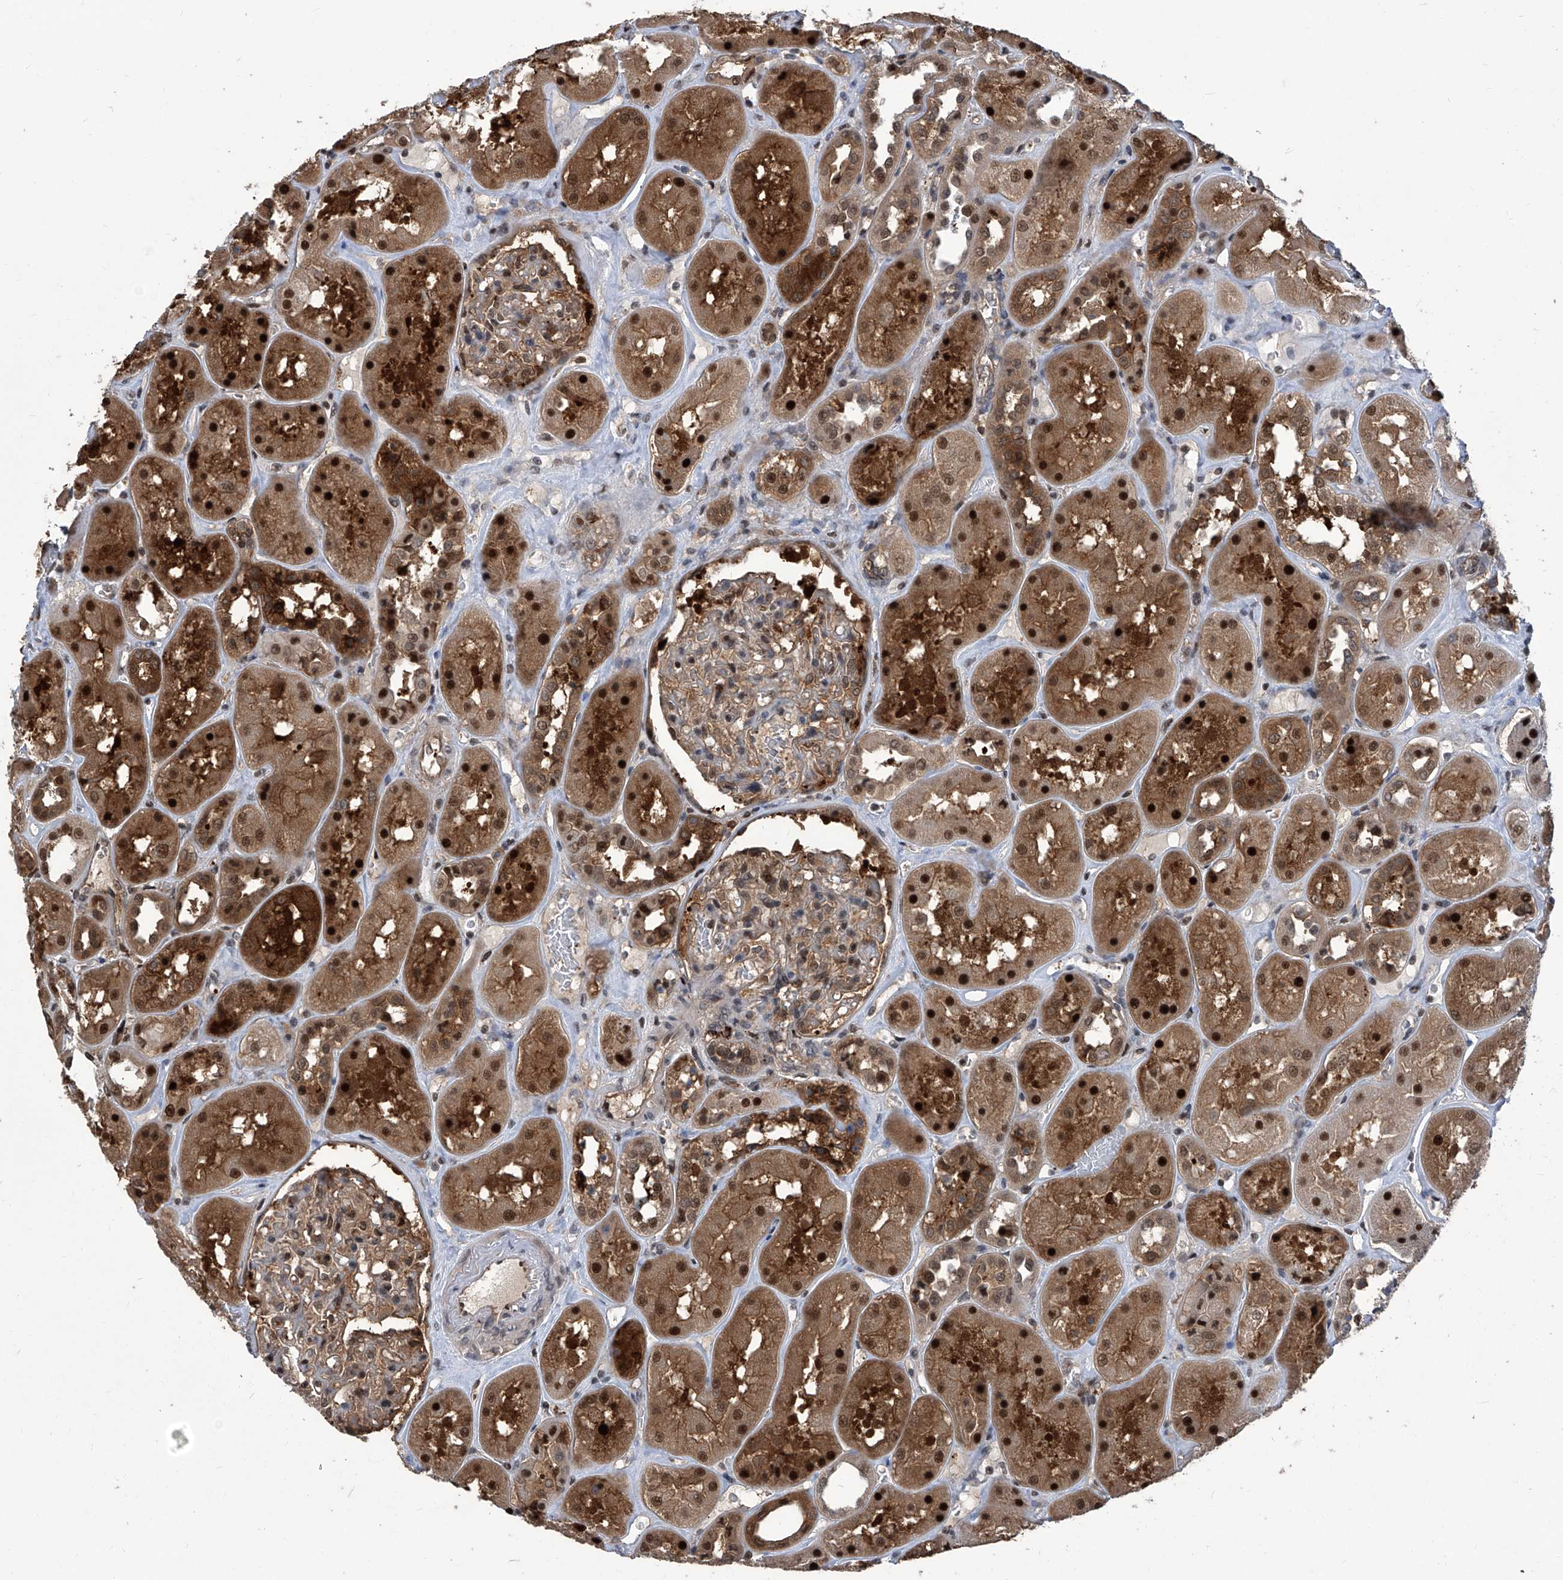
{"staining": {"intensity": "moderate", "quantity": "<25%", "location": "cytoplasmic/membranous,nuclear"}, "tissue": "kidney", "cell_type": "Cells in glomeruli", "image_type": "normal", "snomed": [{"axis": "morphology", "description": "Normal tissue, NOS"}, {"axis": "topography", "description": "Kidney"}], "caption": "Immunohistochemistry image of unremarkable kidney stained for a protein (brown), which shows low levels of moderate cytoplasmic/membranous,nuclear positivity in approximately <25% of cells in glomeruli.", "gene": "PSMB1", "patient": {"sex": "male", "age": 70}}